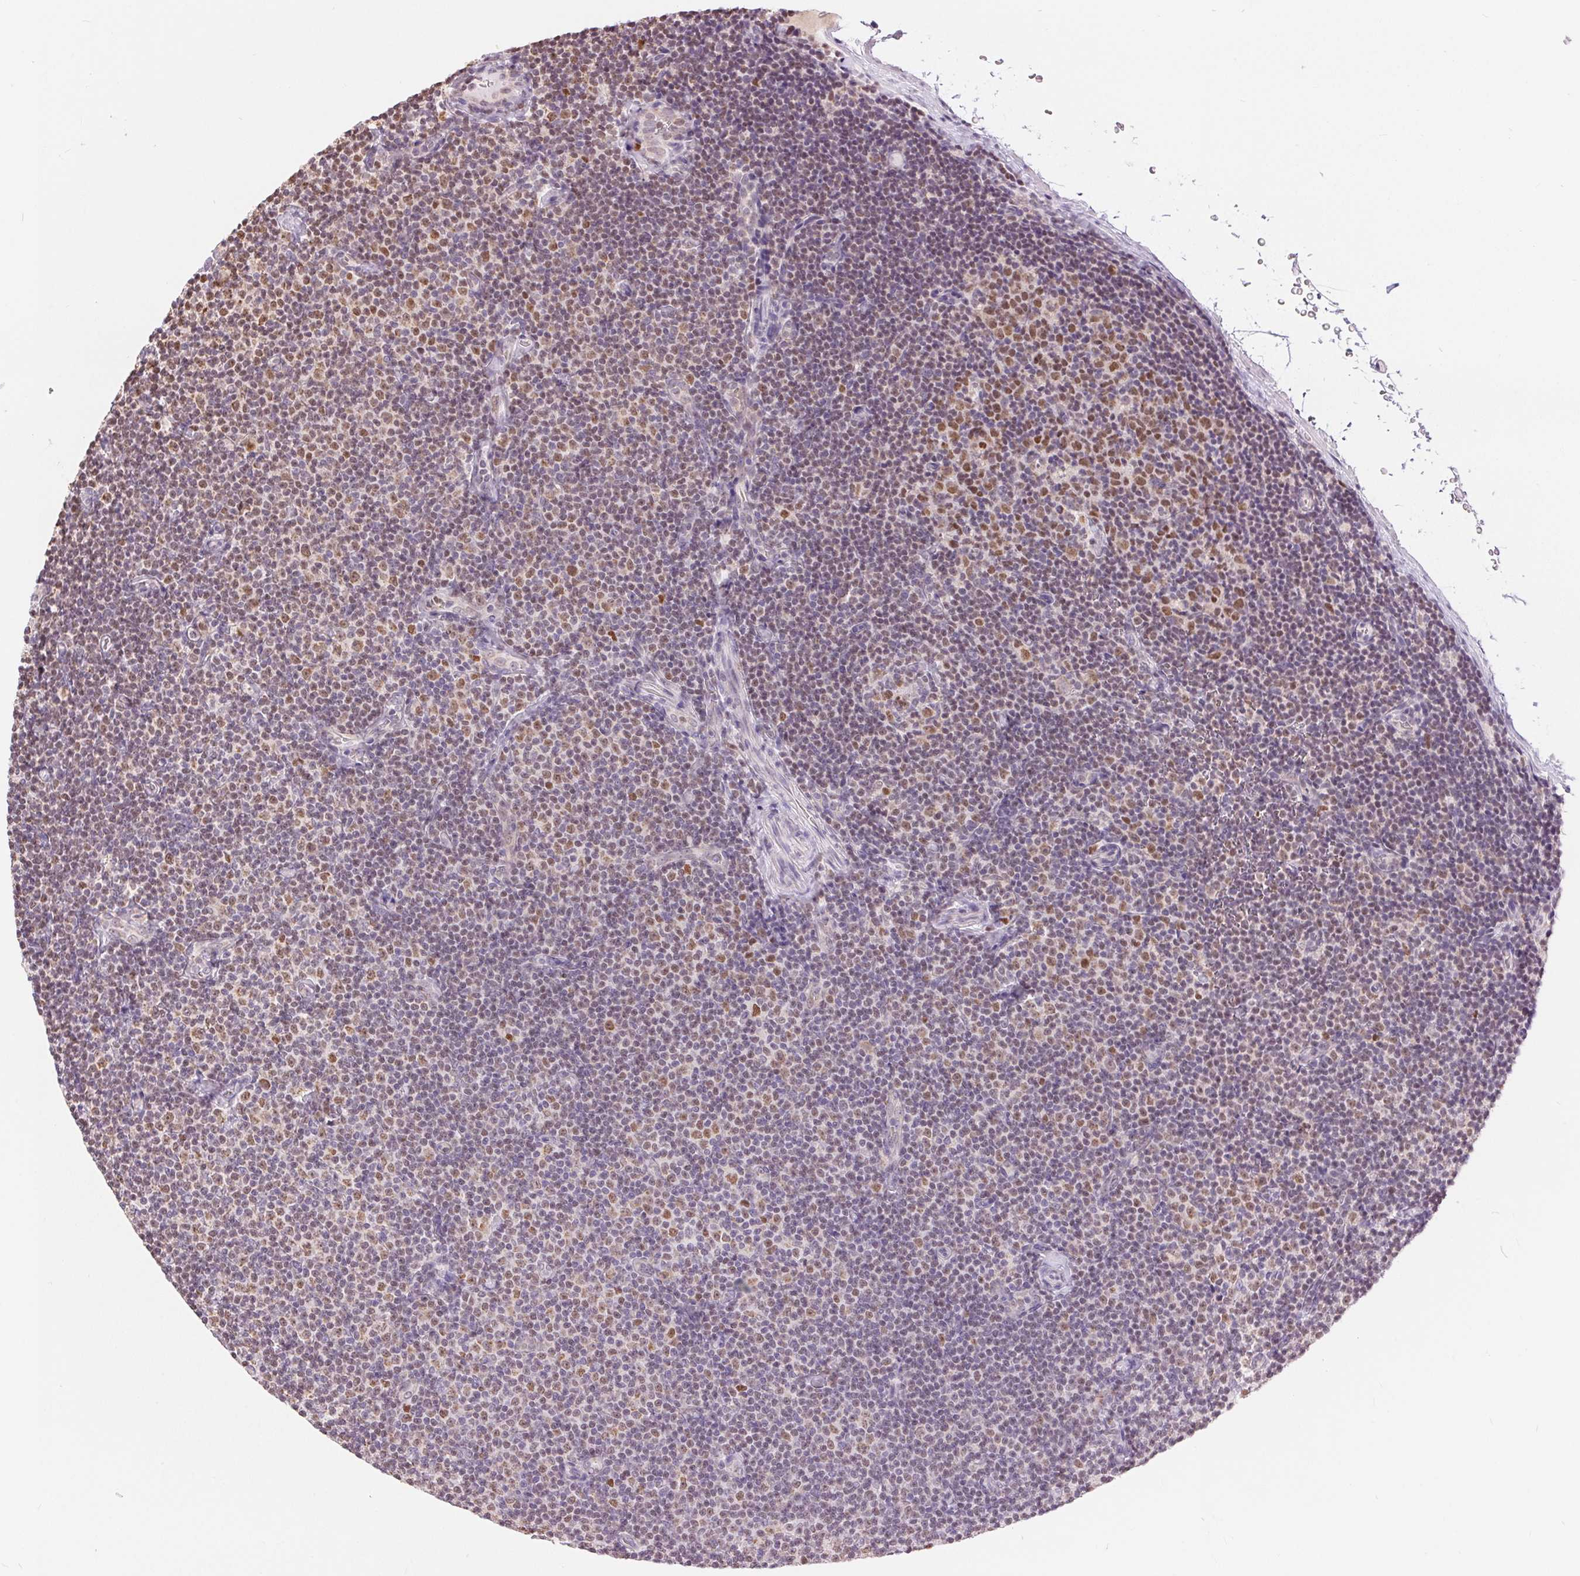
{"staining": {"intensity": "moderate", "quantity": "<25%", "location": "nuclear"}, "tissue": "lymphoma", "cell_type": "Tumor cells", "image_type": "cancer", "snomed": [{"axis": "morphology", "description": "Malignant lymphoma, non-Hodgkin's type, Low grade"}, {"axis": "topography", "description": "Lymph node"}], "caption": "IHC staining of lymphoma, which exhibits low levels of moderate nuclear staining in about <25% of tumor cells indicating moderate nuclear protein staining. The staining was performed using DAB (3,3'-diaminobenzidine) (brown) for protein detection and nuclei were counterstained in hematoxylin (blue).", "gene": "POU2F2", "patient": {"sex": "male", "age": 81}}